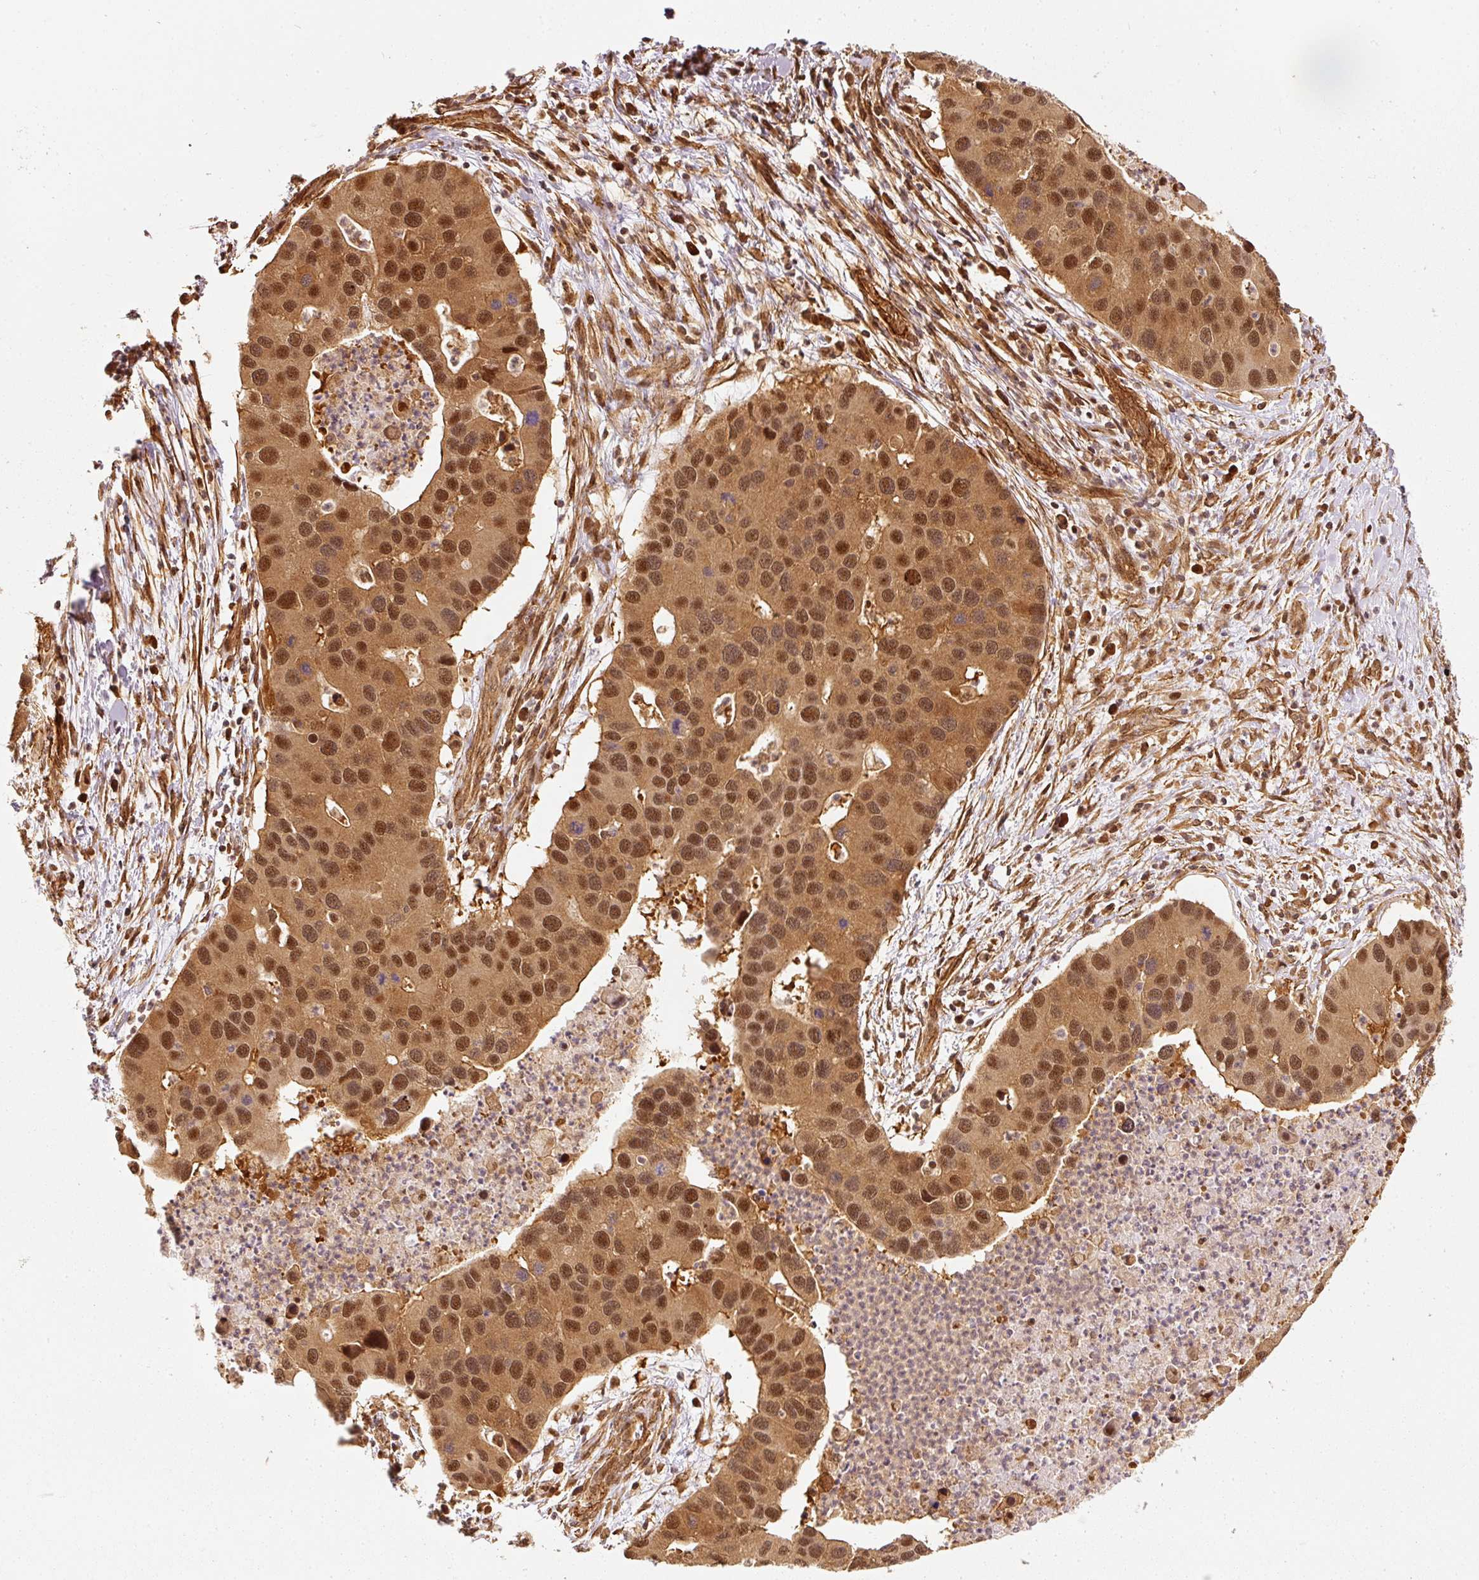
{"staining": {"intensity": "moderate", "quantity": ">75%", "location": "cytoplasmic/membranous,nuclear"}, "tissue": "lung cancer", "cell_type": "Tumor cells", "image_type": "cancer", "snomed": [{"axis": "morphology", "description": "Aneuploidy"}, {"axis": "morphology", "description": "Adenocarcinoma, NOS"}, {"axis": "topography", "description": "Lymph node"}, {"axis": "topography", "description": "Lung"}], "caption": "A brown stain highlights moderate cytoplasmic/membranous and nuclear expression of a protein in adenocarcinoma (lung) tumor cells.", "gene": "PSMD1", "patient": {"sex": "female", "age": 74}}